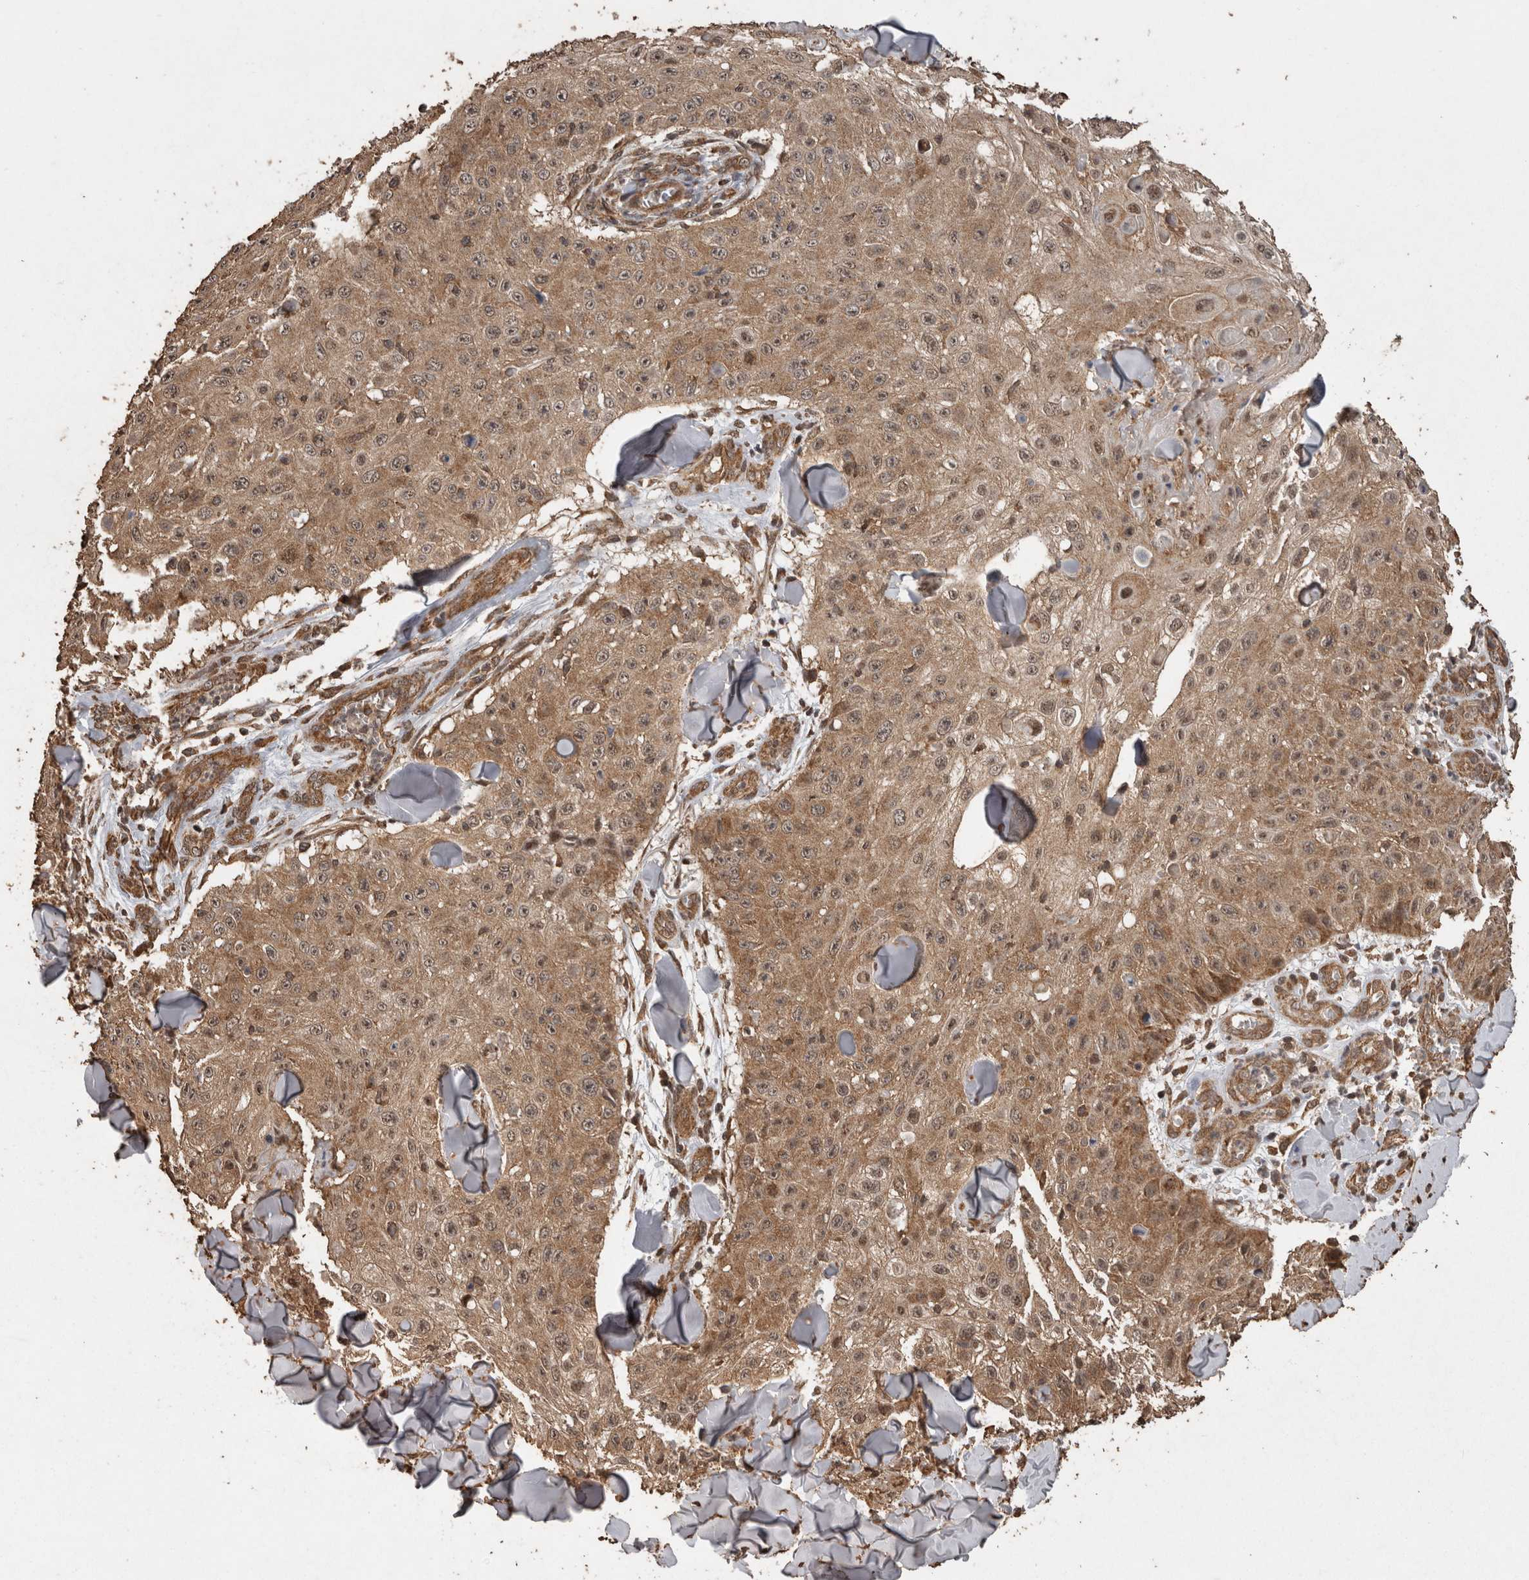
{"staining": {"intensity": "moderate", "quantity": ">75%", "location": "cytoplasmic/membranous,nuclear"}, "tissue": "skin cancer", "cell_type": "Tumor cells", "image_type": "cancer", "snomed": [{"axis": "morphology", "description": "Squamous cell carcinoma, NOS"}, {"axis": "topography", "description": "Skin"}], "caption": "The micrograph demonstrates staining of skin squamous cell carcinoma, revealing moderate cytoplasmic/membranous and nuclear protein staining (brown color) within tumor cells. Nuclei are stained in blue.", "gene": "PINK1", "patient": {"sex": "male", "age": 86}}